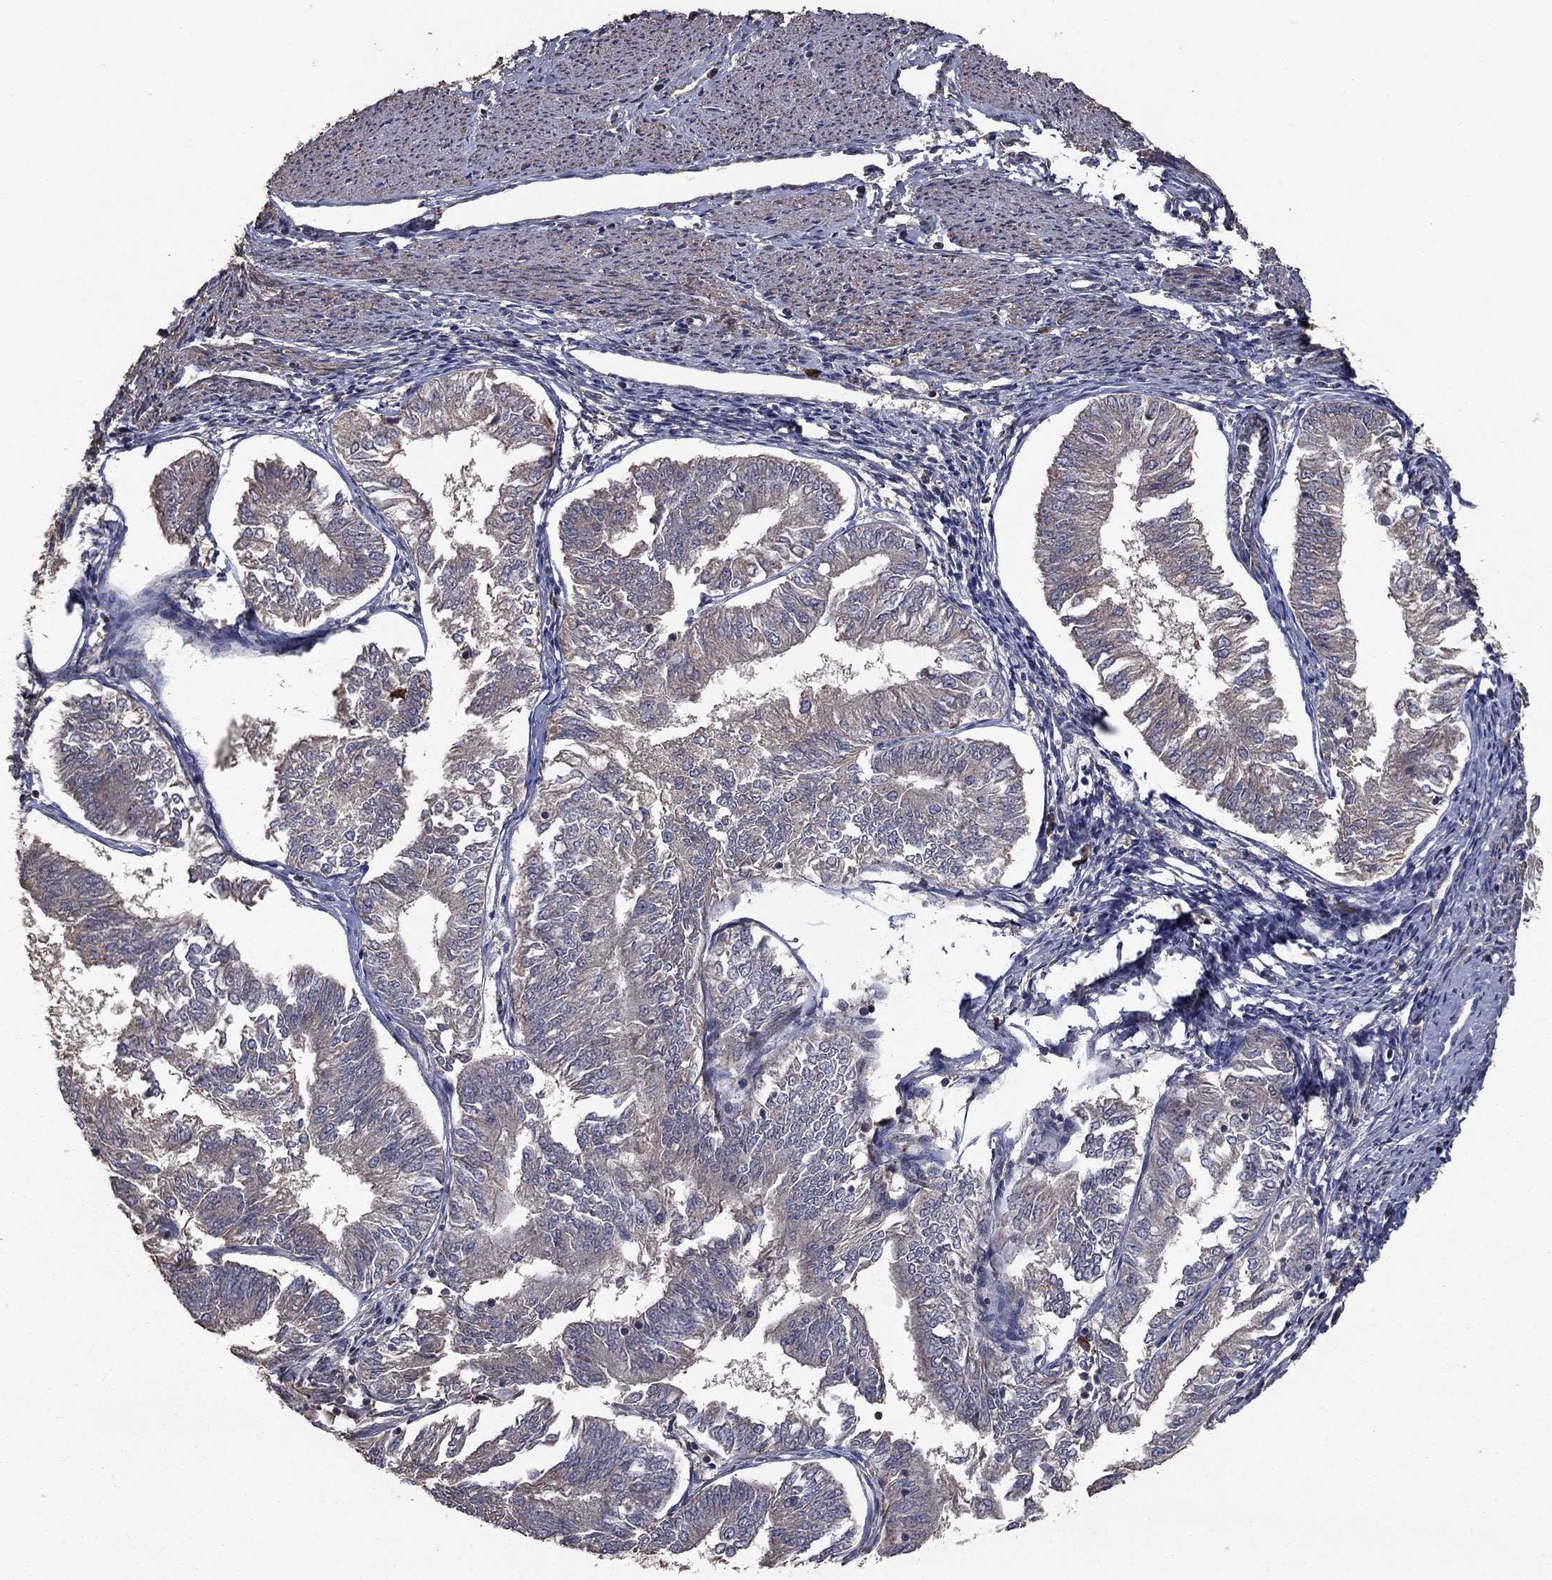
{"staining": {"intensity": "negative", "quantity": "none", "location": "none"}, "tissue": "endometrial cancer", "cell_type": "Tumor cells", "image_type": "cancer", "snomed": [{"axis": "morphology", "description": "Adenocarcinoma, NOS"}, {"axis": "topography", "description": "Endometrium"}], "caption": "Immunohistochemistry (IHC) histopathology image of neoplastic tissue: adenocarcinoma (endometrial) stained with DAB (3,3'-diaminobenzidine) displays no significant protein positivity in tumor cells. (Immunohistochemistry, brightfield microscopy, high magnification).", "gene": "FLT4", "patient": {"sex": "female", "age": 58}}